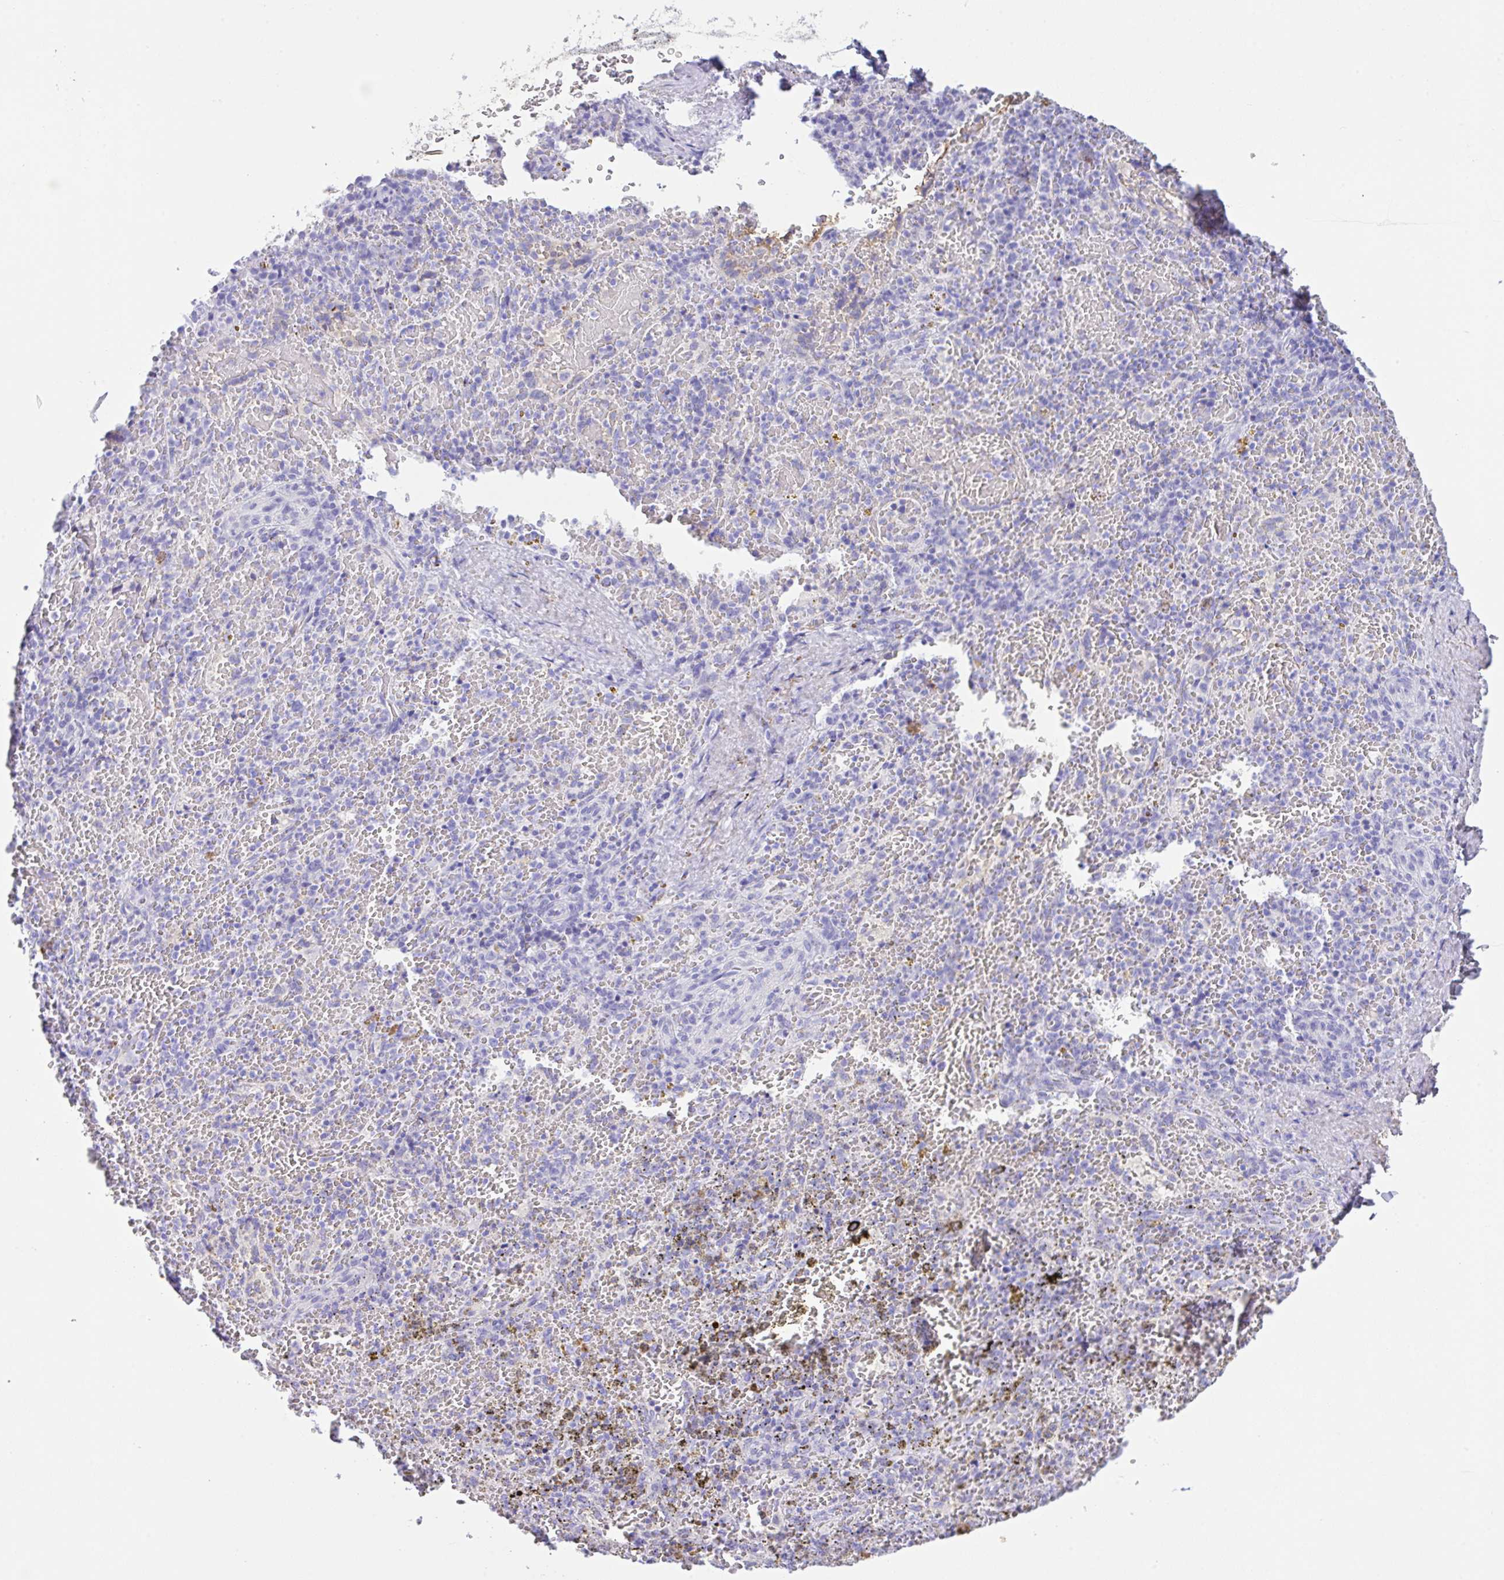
{"staining": {"intensity": "negative", "quantity": "none", "location": "none"}, "tissue": "spleen", "cell_type": "Cells in red pulp", "image_type": "normal", "snomed": [{"axis": "morphology", "description": "Normal tissue, NOS"}, {"axis": "topography", "description": "Spleen"}], "caption": "Image shows no protein expression in cells in red pulp of normal spleen.", "gene": "HOXC12", "patient": {"sex": "female", "age": 50}}